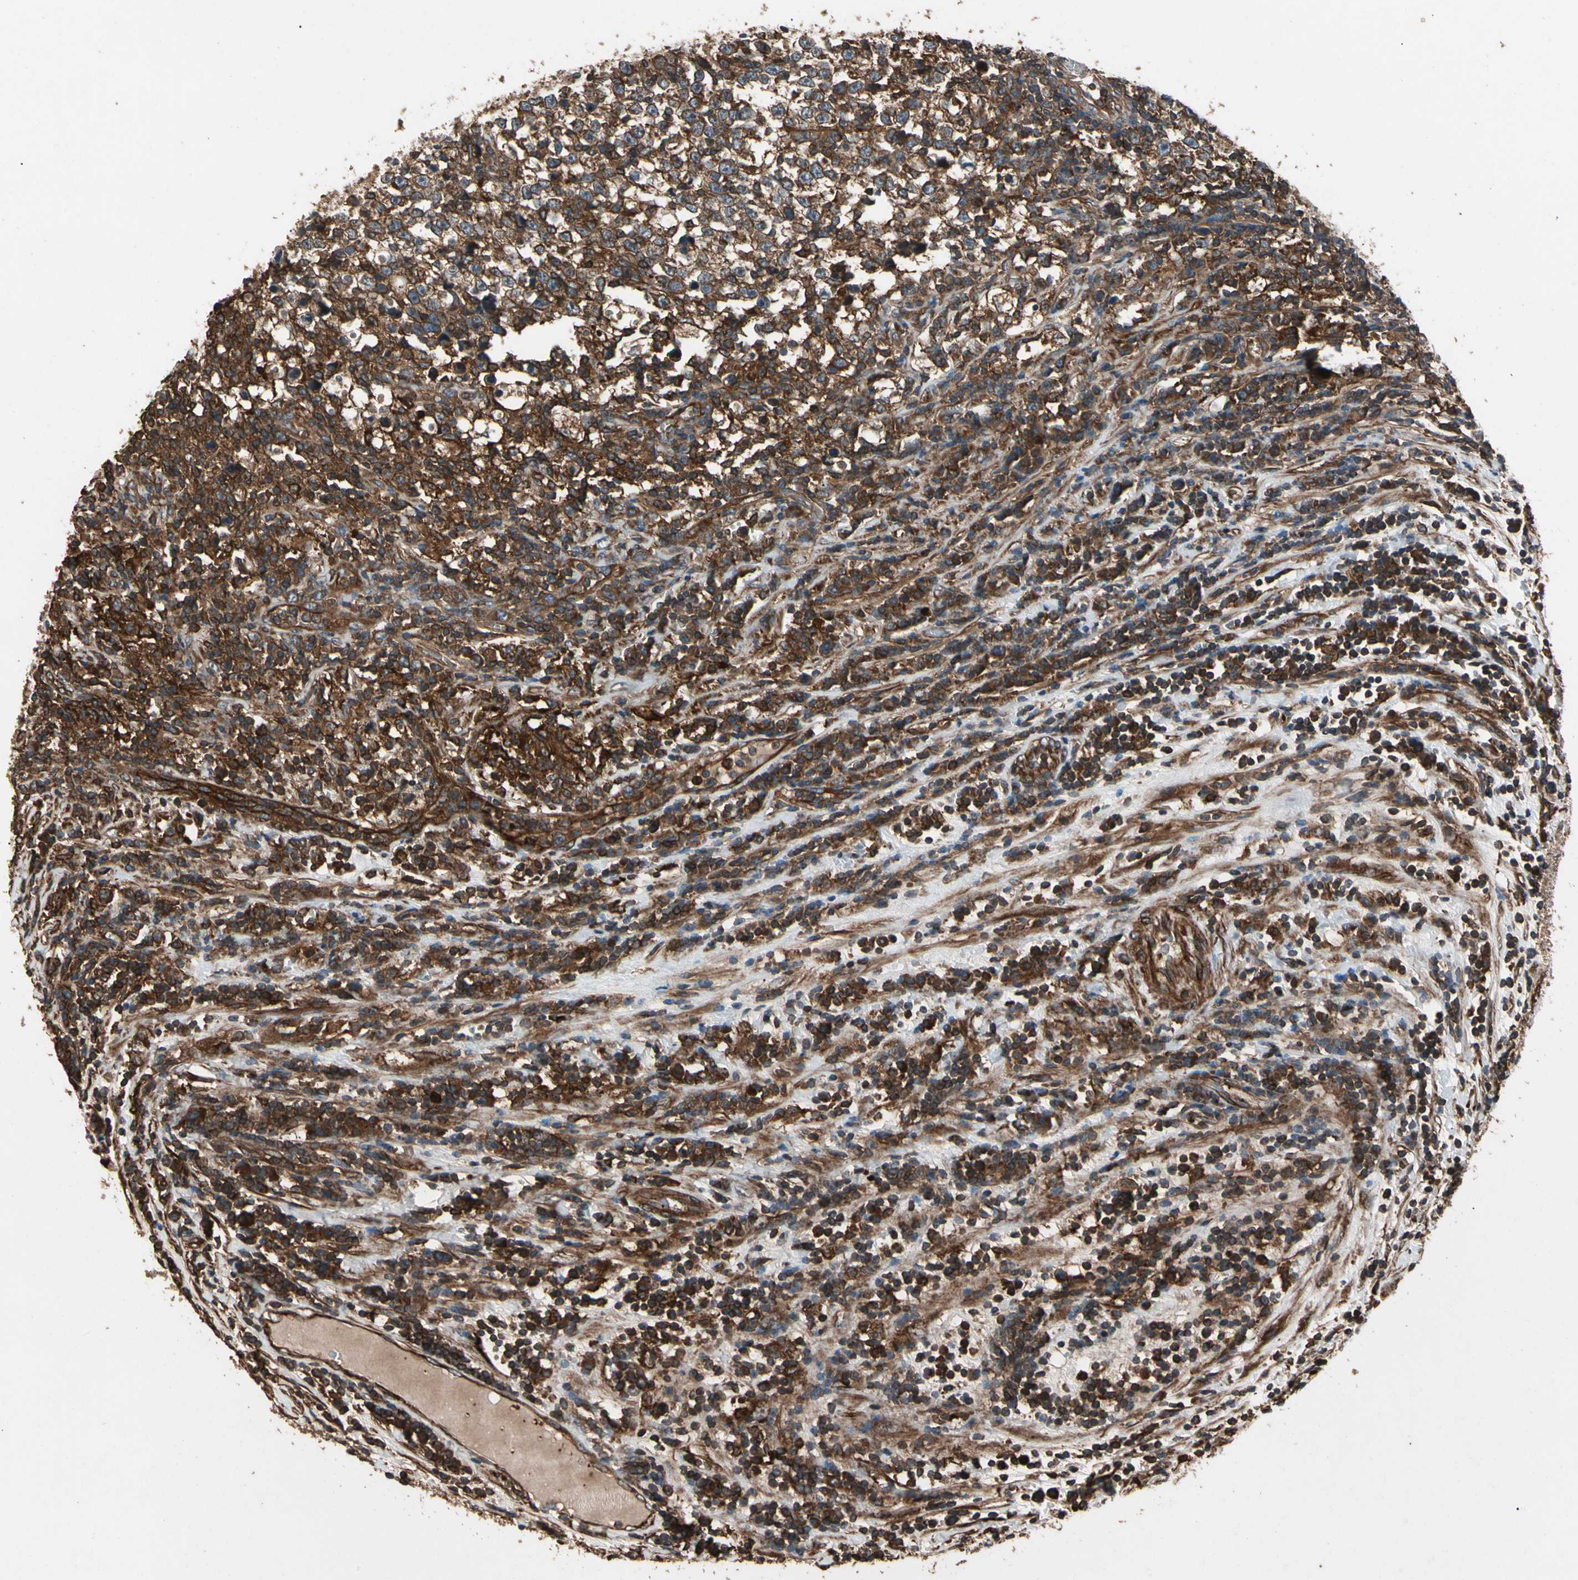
{"staining": {"intensity": "strong", "quantity": ">75%", "location": "cytoplasmic/membranous"}, "tissue": "testis cancer", "cell_type": "Tumor cells", "image_type": "cancer", "snomed": [{"axis": "morphology", "description": "Seminoma, NOS"}, {"axis": "topography", "description": "Testis"}], "caption": "About >75% of tumor cells in human testis seminoma reveal strong cytoplasmic/membranous protein expression as visualized by brown immunohistochemical staining.", "gene": "AGBL2", "patient": {"sex": "male", "age": 43}}